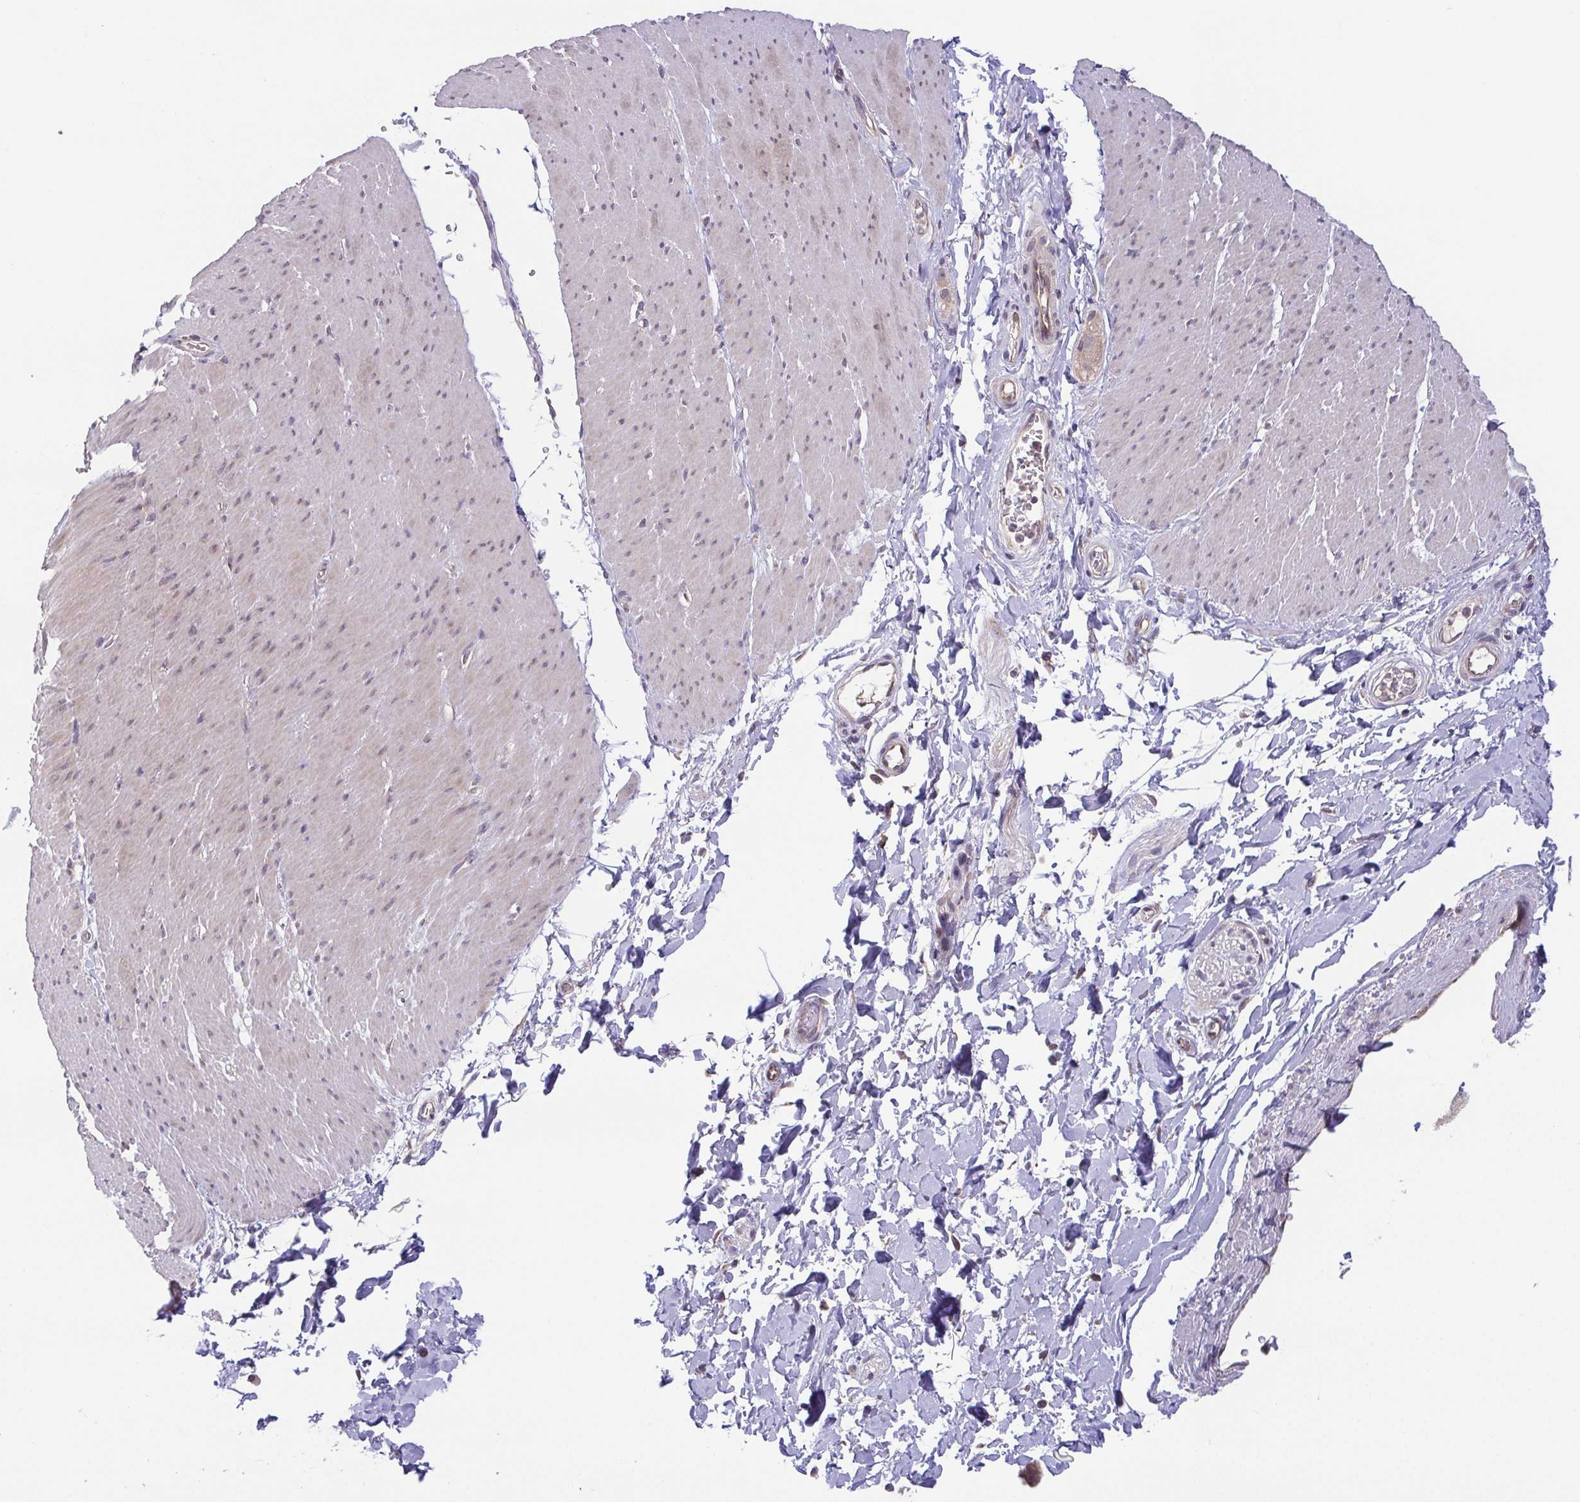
{"staining": {"intensity": "weak", "quantity": "<25%", "location": "cytoplasmic/membranous,nuclear"}, "tissue": "smooth muscle", "cell_type": "Smooth muscle cells", "image_type": "normal", "snomed": [{"axis": "morphology", "description": "Normal tissue, NOS"}, {"axis": "topography", "description": "Smooth muscle"}, {"axis": "topography", "description": "Rectum"}], "caption": "High power microscopy histopathology image of an immunohistochemistry (IHC) micrograph of unremarkable smooth muscle, revealing no significant staining in smooth muscle cells. Nuclei are stained in blue.", "gene": "OSBPL7", "patient": {"sex": "male", "age": 53}}